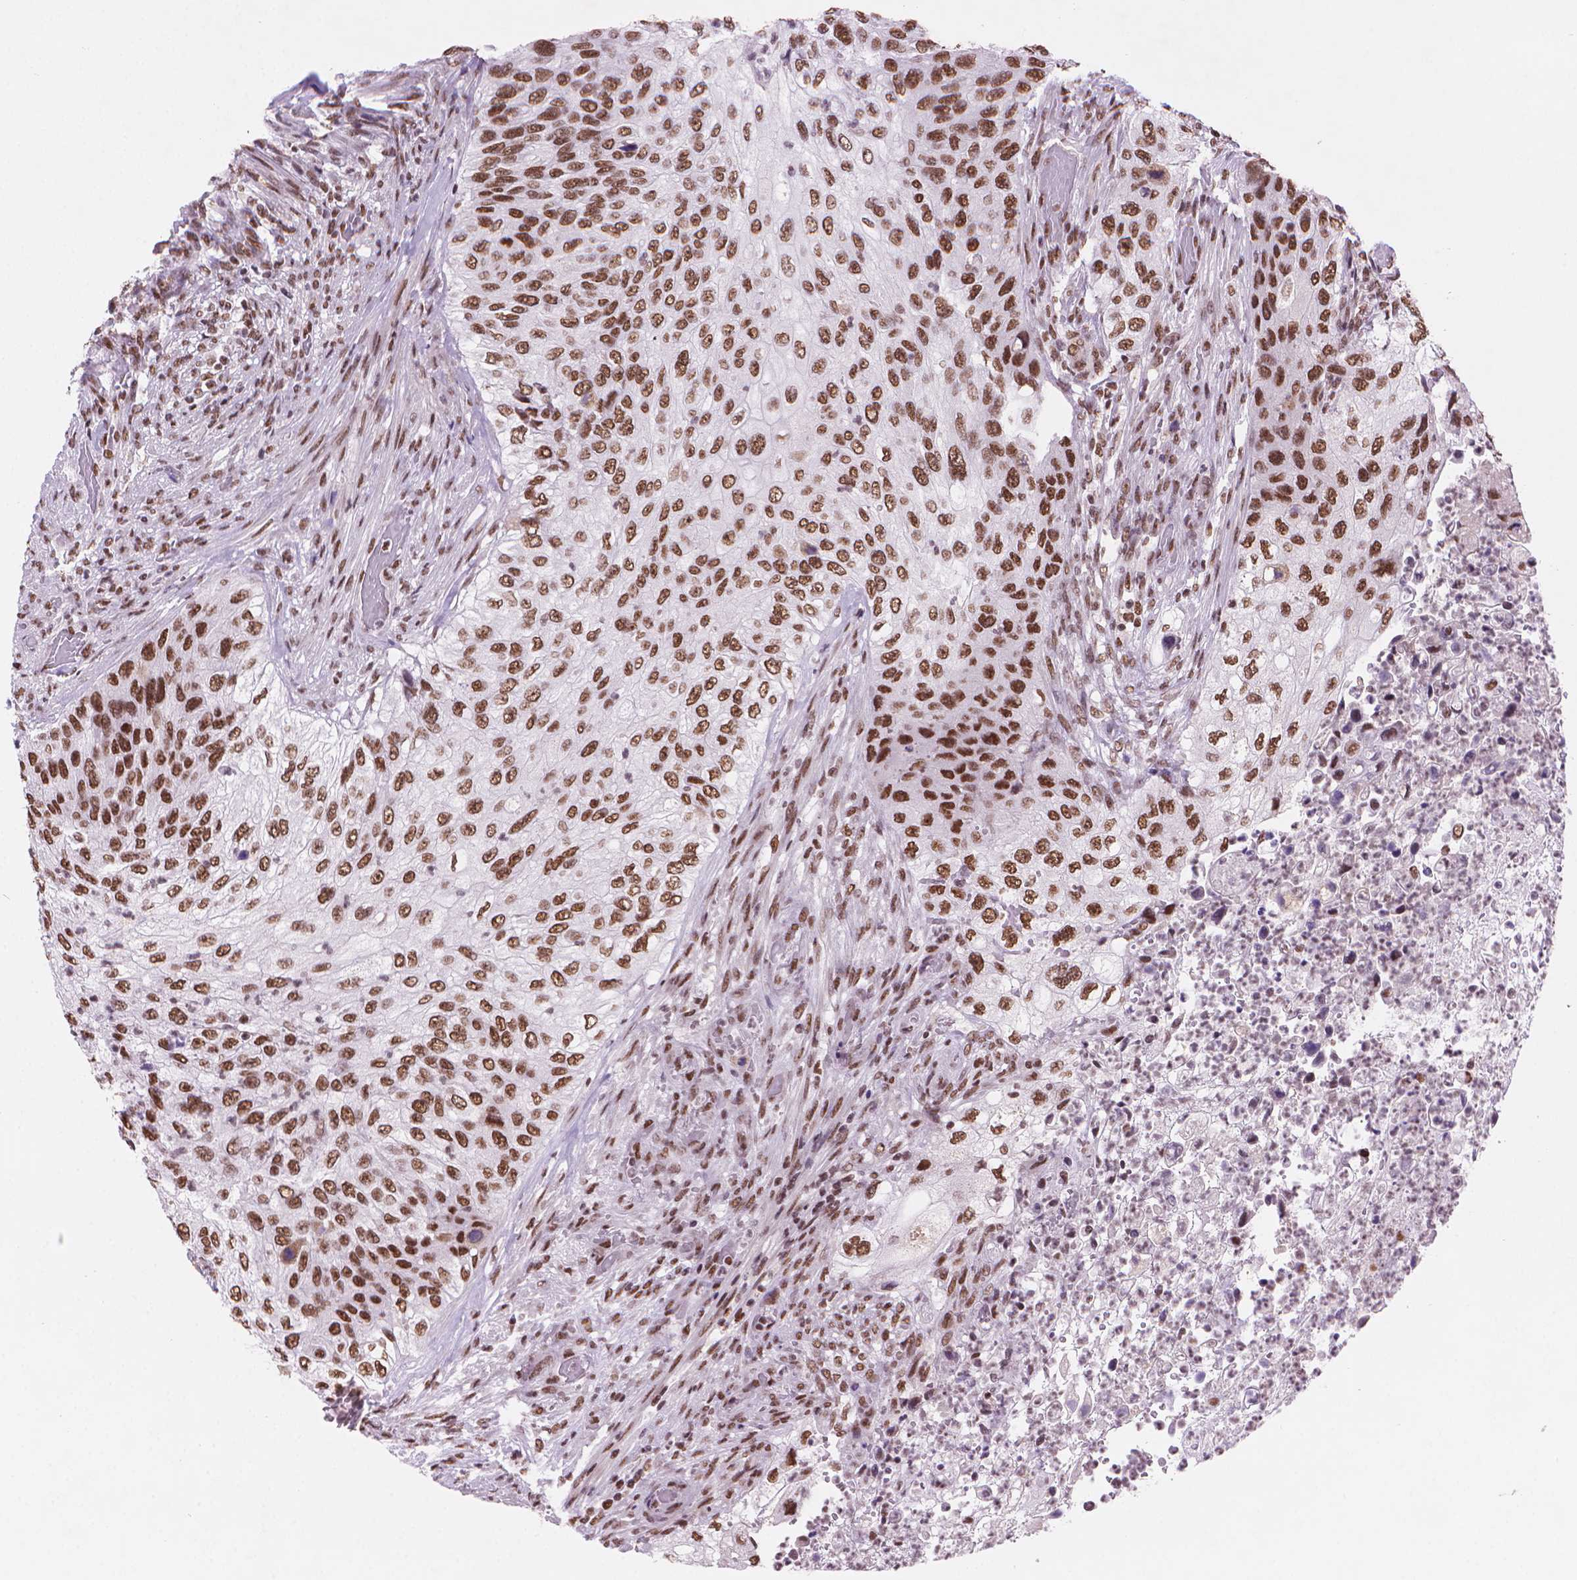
{"staining": {"intensity": "strong", "quantity": ">75%", "location": "nuclear"}, "tissue": "urothelial cancer", "cell_type": "Tumor cells", "image_type": "cancer", "snomed": [{"axis": "morphology", "description": "Urothelial carcinoma, High grade"}, {"axis": "topography", "description": "Urinary bladder"}], "caption": "High-magnification brightfield microscopy of urothelial cancer stained with DAB (brown) and counterstained with hematoxylin (blue). tumor cells exhibit strong nuclear expression is appreciated in approximately>75% of cells.", "gene": "RPA4", "patient": {"sex": "female", "age": 60}}